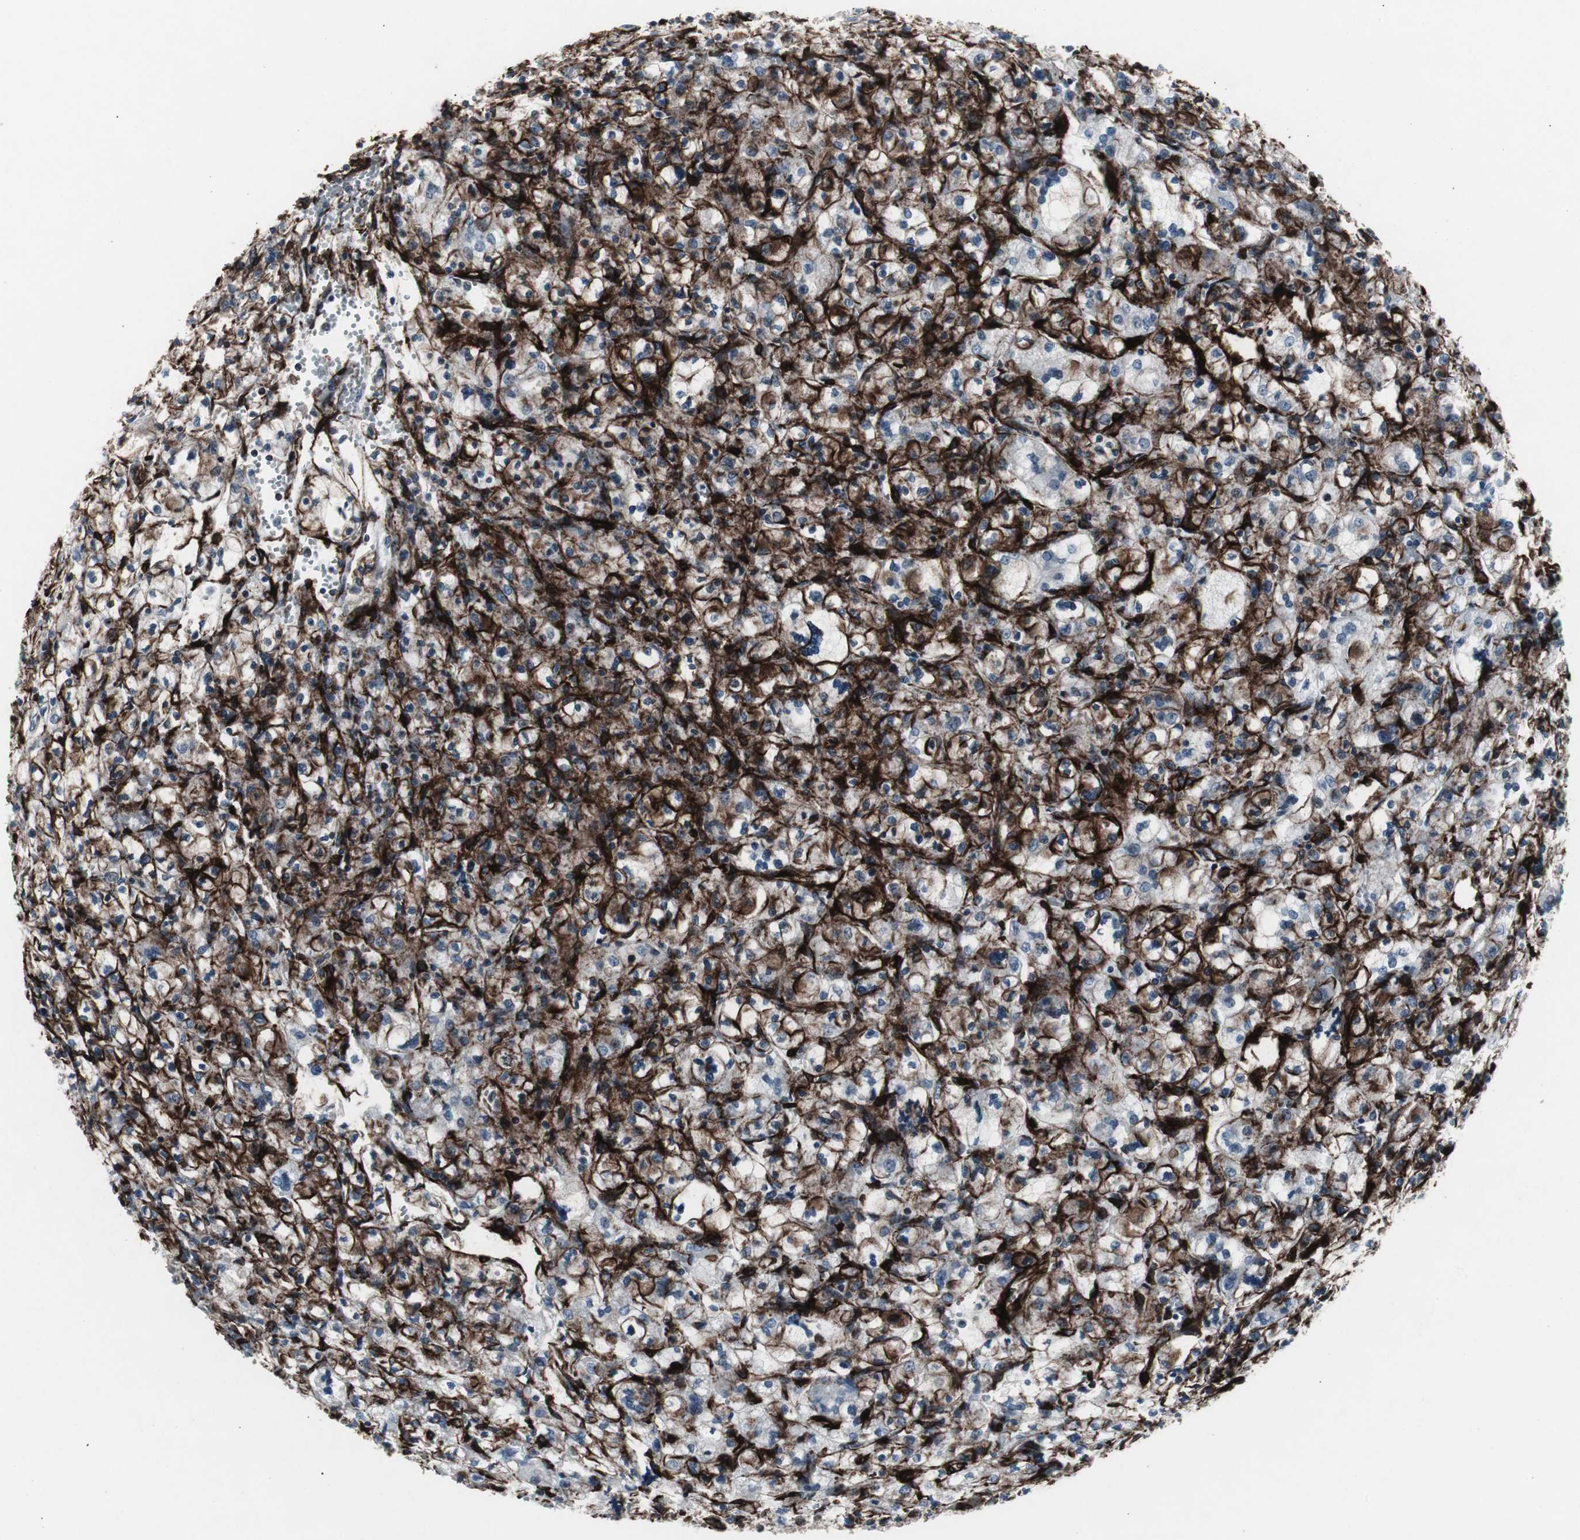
{"staining": {"intensity": "strong", "quantity": "25%-75%", "location": "cytoplasmic/membranous"}, "tissue": "renal cancer", "cell_type": "Tumor cells", "image_type": "cancer", "snomed": [{"axis": "morphology", "description": "Adenocarcinoma, NOS"}, {"axis": "topography", "description": "Kidney"}], "caption": "DAB (3,3'-diaminobenzidine) immunohistochemical staining of renal cancer demonstrates strong cytoplasmic/membranous protein positivity in about 25%-75% of tumor cells. (DAB (3,3'-diaminobenzidine) = brown stain, brightfield microscopy at high magnification).", "gene": "PDGFA", "patient": {"sex": "female", "age": 83}}